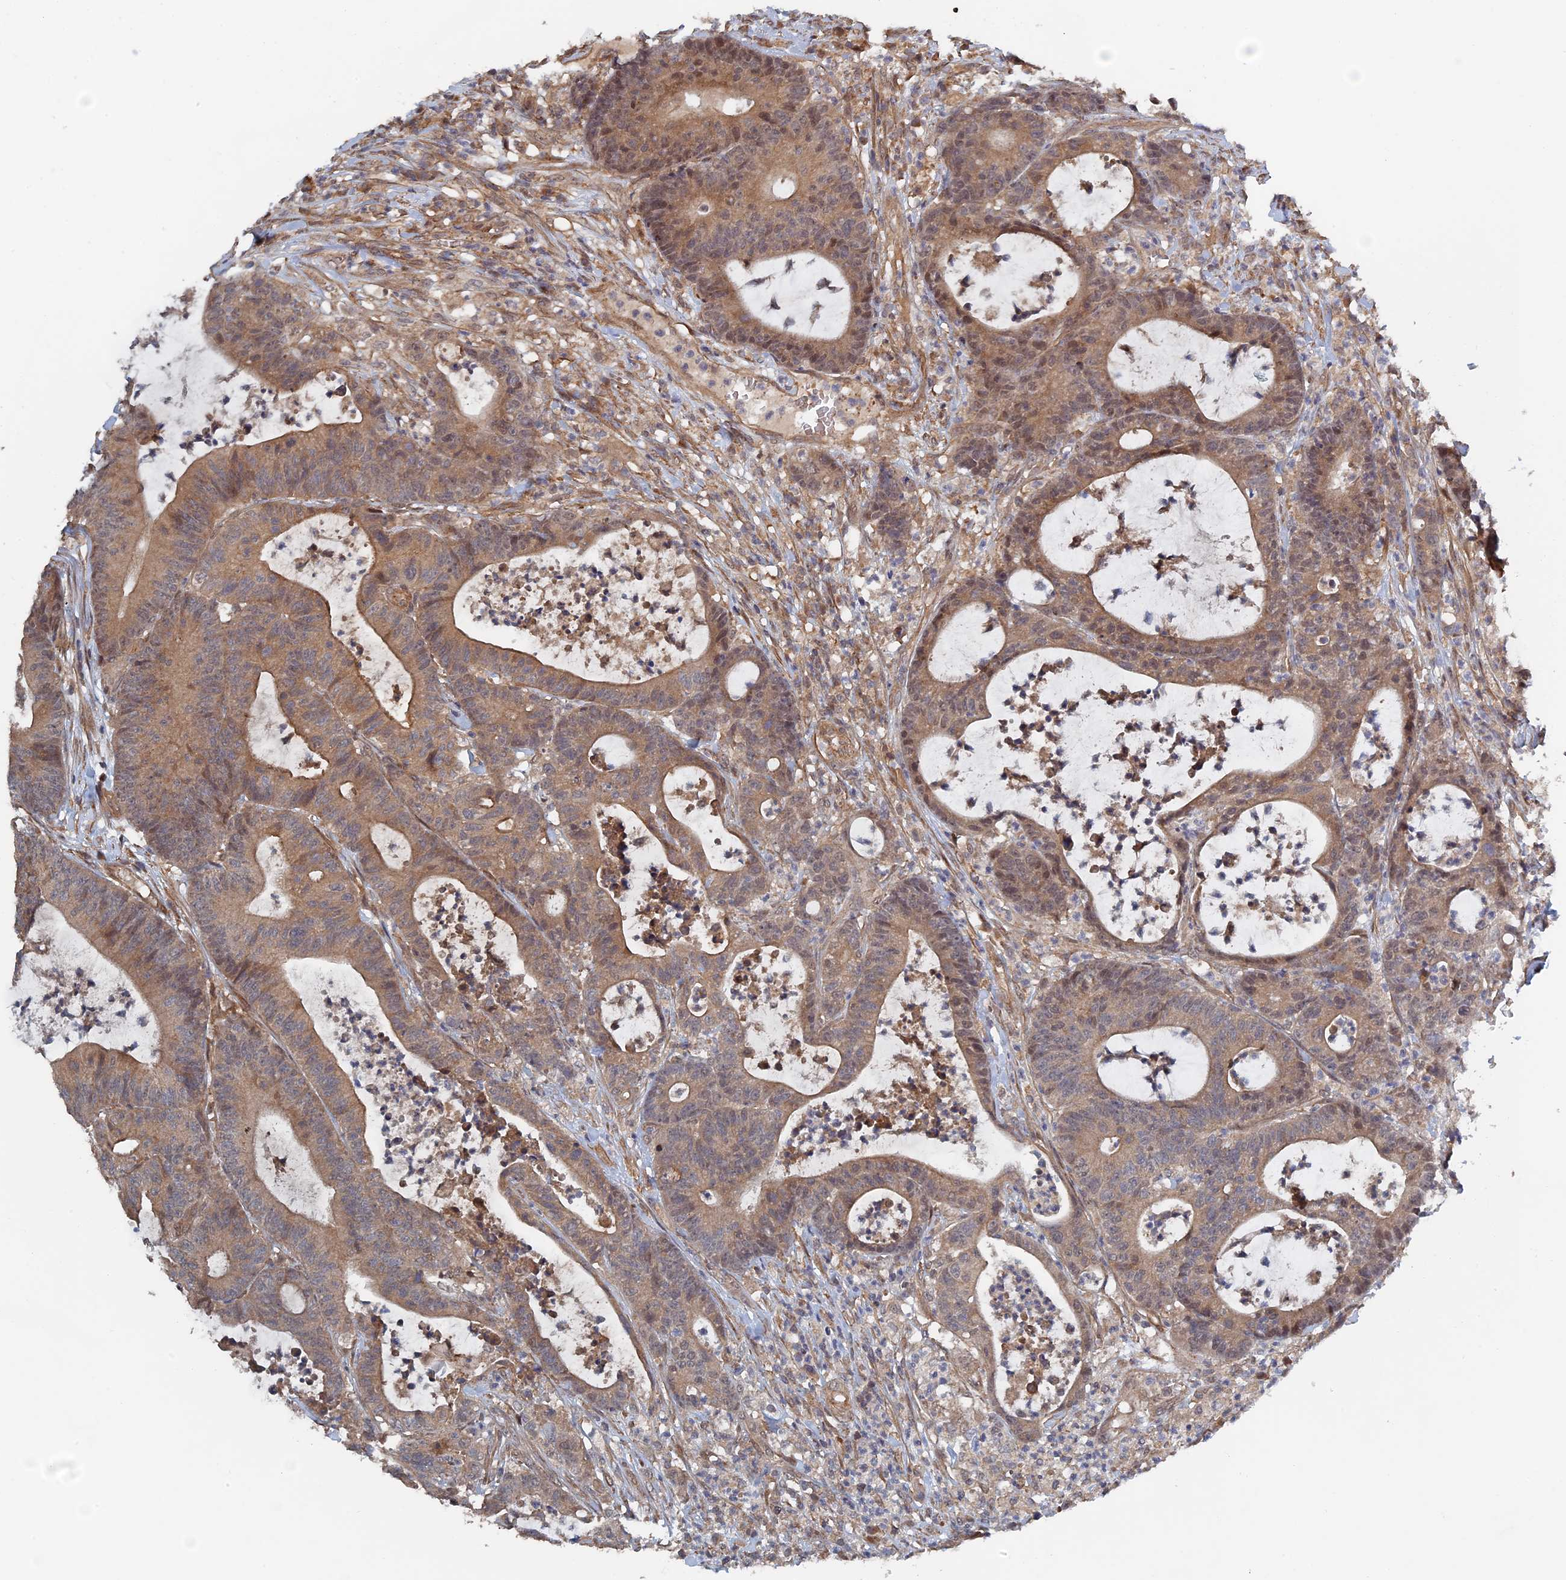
{"staining": {"intensity": "moderate", "quantity": ">75%", "location": "cytoplasmic/membranous,nuclear"}, "tissue": "colorectal cancer", "cell_type": "Tumor cells", "image_type": "cancer", "snomed": [{"axis": "morphology", "description": "Adenocarcinoma, NOS"}, {"axis": "topography", "description": "Colon"}], "caption": "About >75% of tumor cells in colorectal adenocarcinoma display moderate cytoplasmic/membranous and nuclear protein expression as visualized by brown immunohistochemical staining.", "gene": "ELOVL6", "patient": {"sex": "female", "age": 84}}